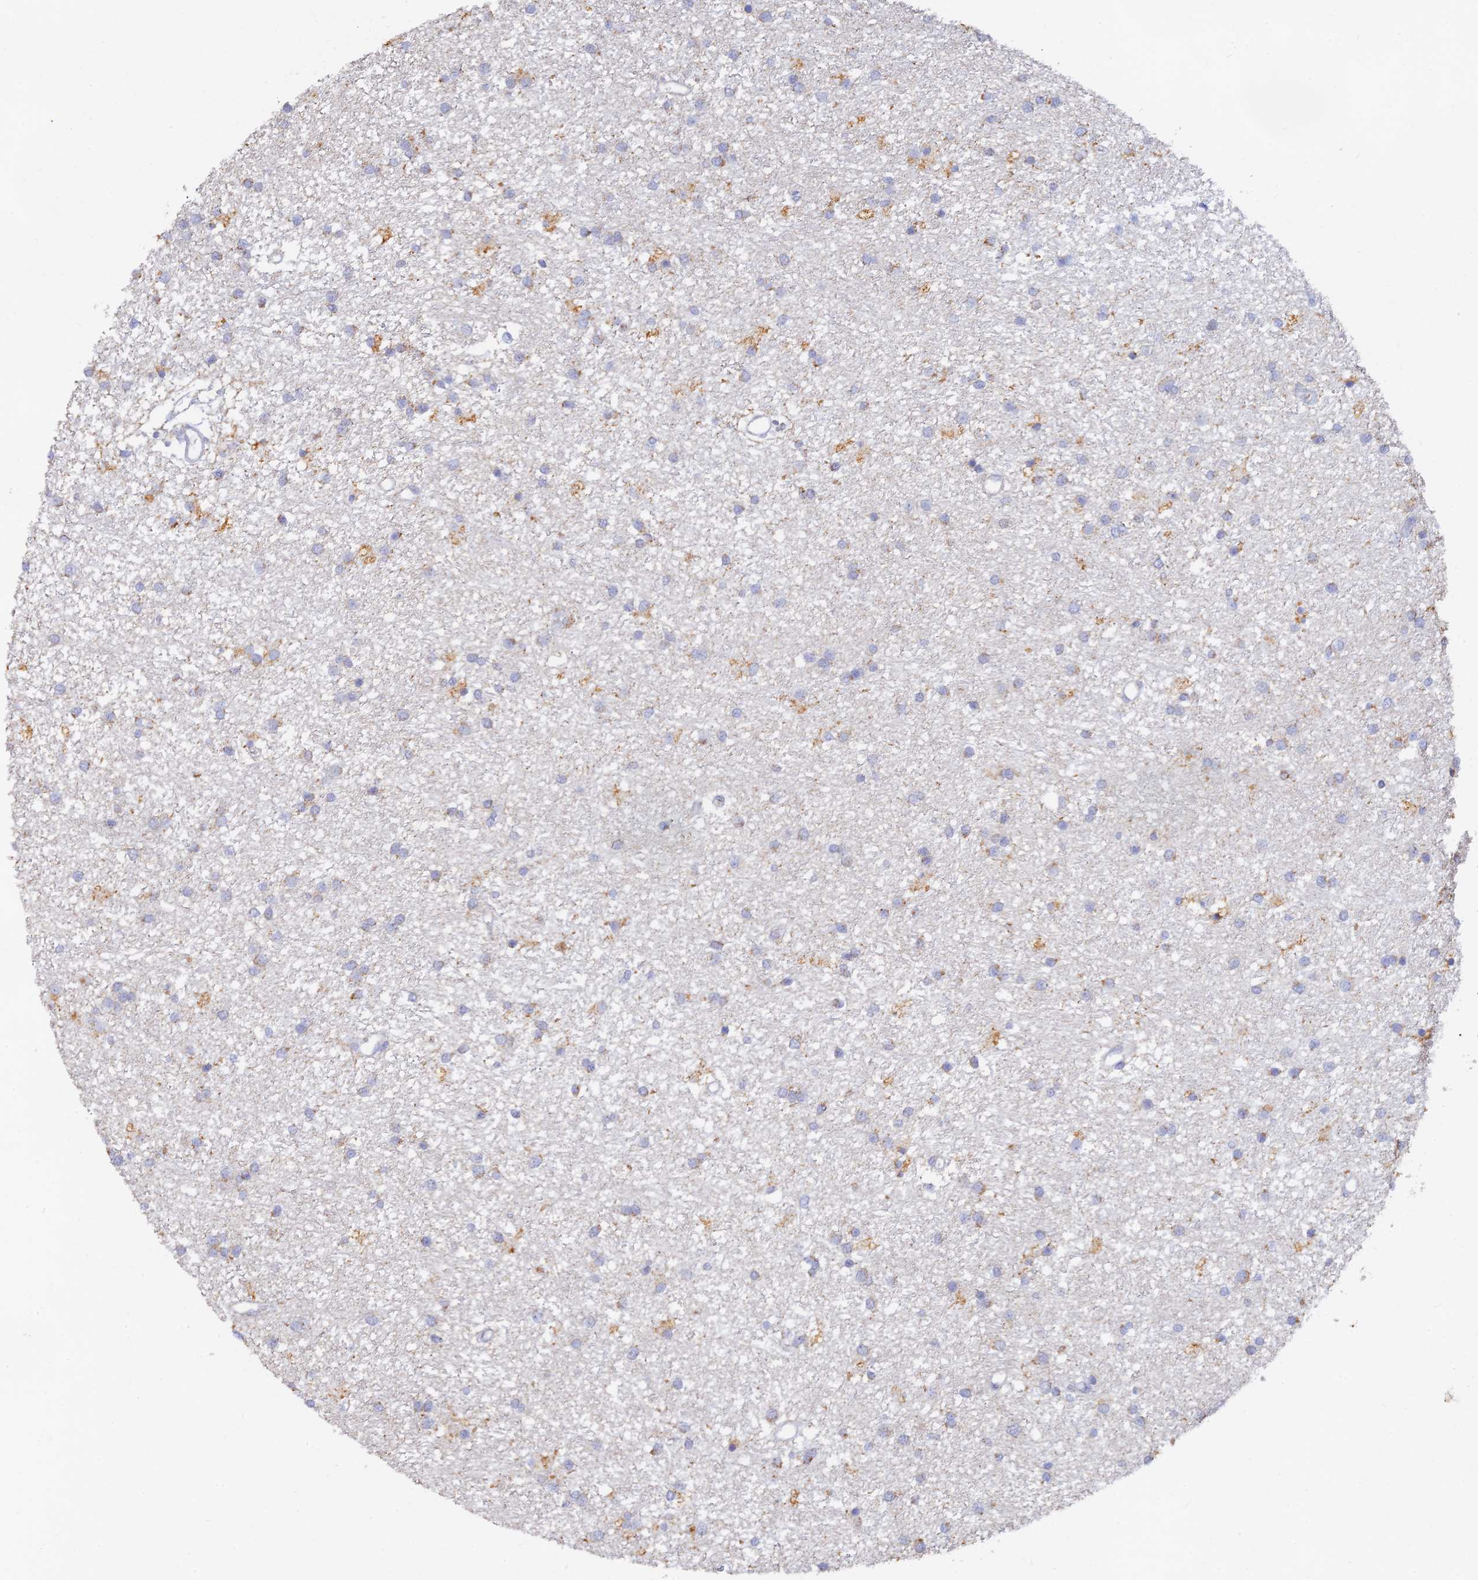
{"staining": {"intensity": "negative", "quantity": "none", "location": "none"}, "tissue": "glioma", "cell_type": "Tumor cells", "image_type": "cancer", "snomed": [{"axis": "morphology", "description": "Glioma, malignant, High grade"}, {"axis": "topography", "description": "Brain"}], "caption": "IHC photomicrograph of neoplastic tissue: high-grade glioma (malignant) stained with DAB (3,3'-diaminobenzidine) demonstrates no significant protein expression in tumor cells.", "gene": "LRIF1", "patient": {"sex": "male", "age": 77}}